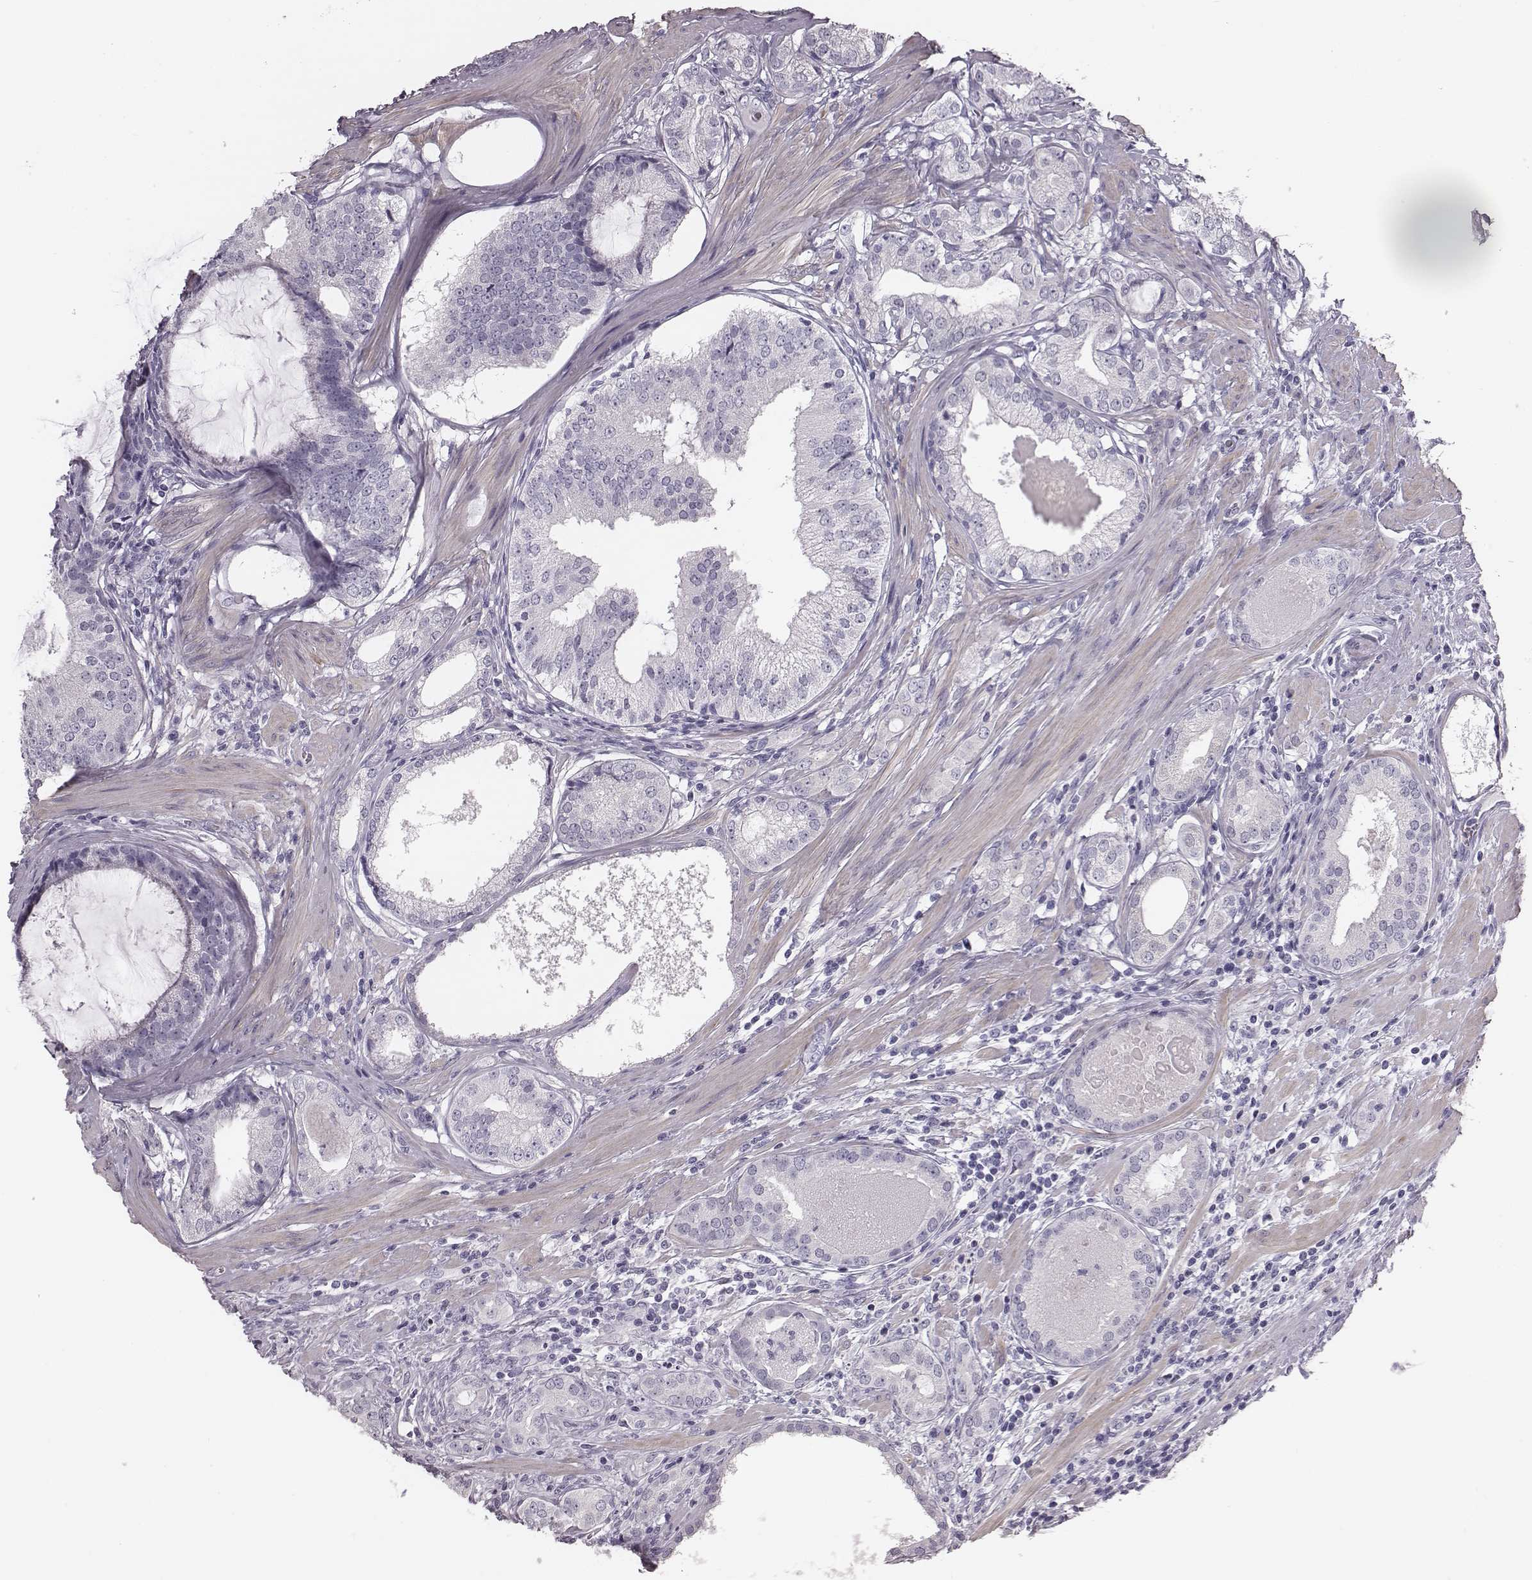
{"staining": {"intensity": "negative", "quantity": "none", "location": "none"}, "tissue": "prostate cancer", "cell_type": "Tumor cells", "image_type": "cancer", "snomed": [{"axis": "morphology", "description": "Adenocarcinoma, High grade"}, {"axis": "topography", "description": "Prostate and seminal vesicle, NOS"}], "caption": "Immunohistochemistry histopathology image of neoplastic tissue: human prostate adenocarcinoma (high-grade) stained with DAB (3,3'-diaminobenzidine) demonstrates no significant protein expression in tumor cells.", "gene": "CRISP1", "patient": {"sex": "male", "age": 62}}